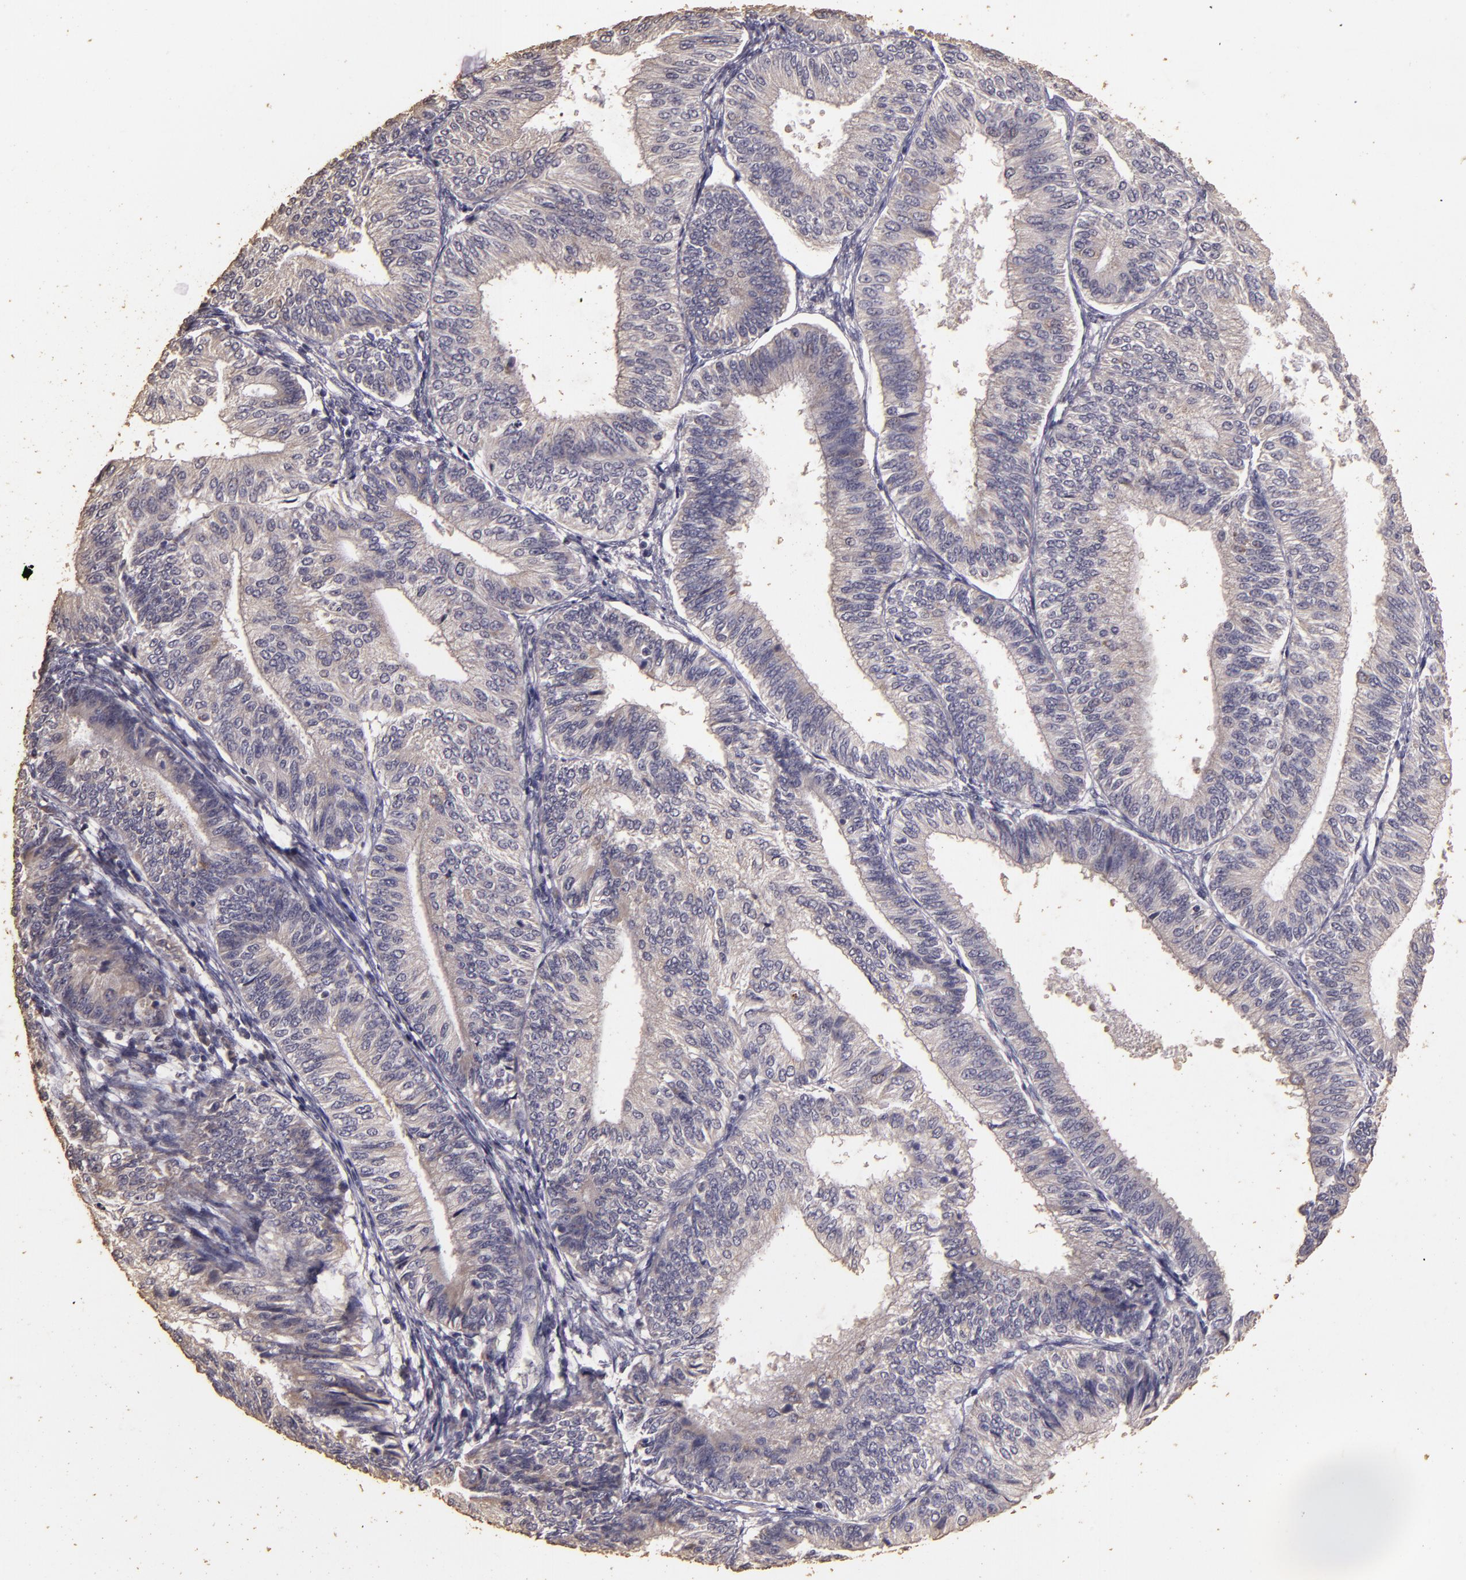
{"staining": {"intensity": "negative", "quantity": "none", "location": "none"}, "tissue": "endometrial cancer", "cell_type": "Tumor cells", "image_type": "cancer", "snomed": [{"axis": "morphology", "description": "Adenocarcinoma, NOS"}, {"axis": "topography", "description": "Endometrium"}], "caption": "This is a image of immunohistochemistry (IHC) staining of adenocarcinoma (endometrial), which shows no positivity in tumor cells. (Brightfield microscopy of DAB immunohistochemistry at high magnification).", "gene": "BCL2L13", "patient": {"sex": "female", "age": 55}}